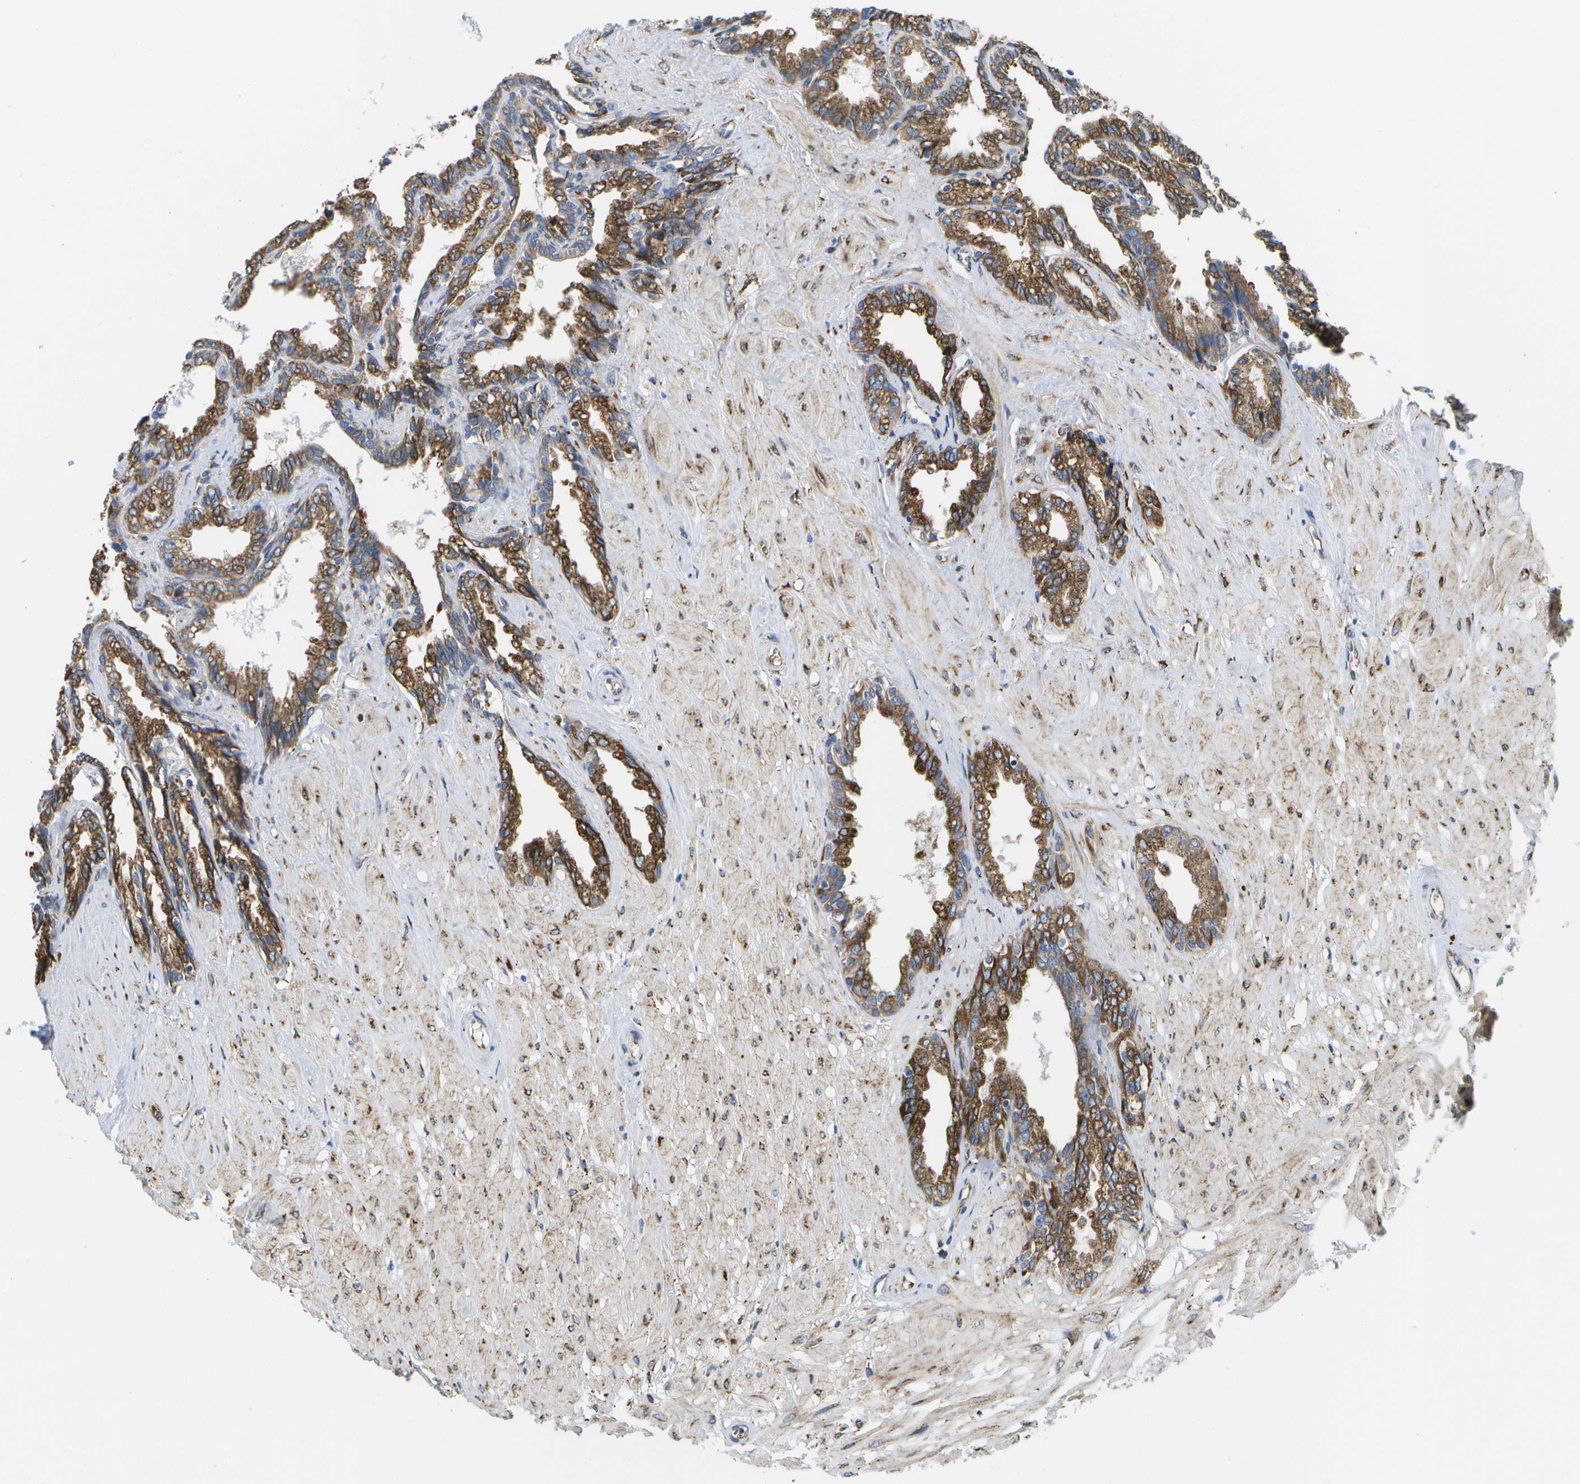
{"staining": {"intensity": "strong", "quantity": "25%-75%", "location": "cytoplasmic/membranous"}, "tissue": "seminal vesicle", "cell_type": "Glandular cells", "image_type": "normal", "snomed": [{"axis": "morphology", "description": "Normal tissue, NOS"}, {"axis": "topography", "description": "Seminal veicle"}], "caption": "IHC (DAB (3,3'-diaminobenzidine)) staining of unremarkable human seminal vesicle displays strong cytoplasmic/membranous protein expression in approximately 25%-75% of glandular cells. (DAB (3,3'-diaminobenzidine) IHC with brightfield microscopy, high magnification).", "gene": "ZDHHC17", "patient": {"sex": "male", "age": 46}}